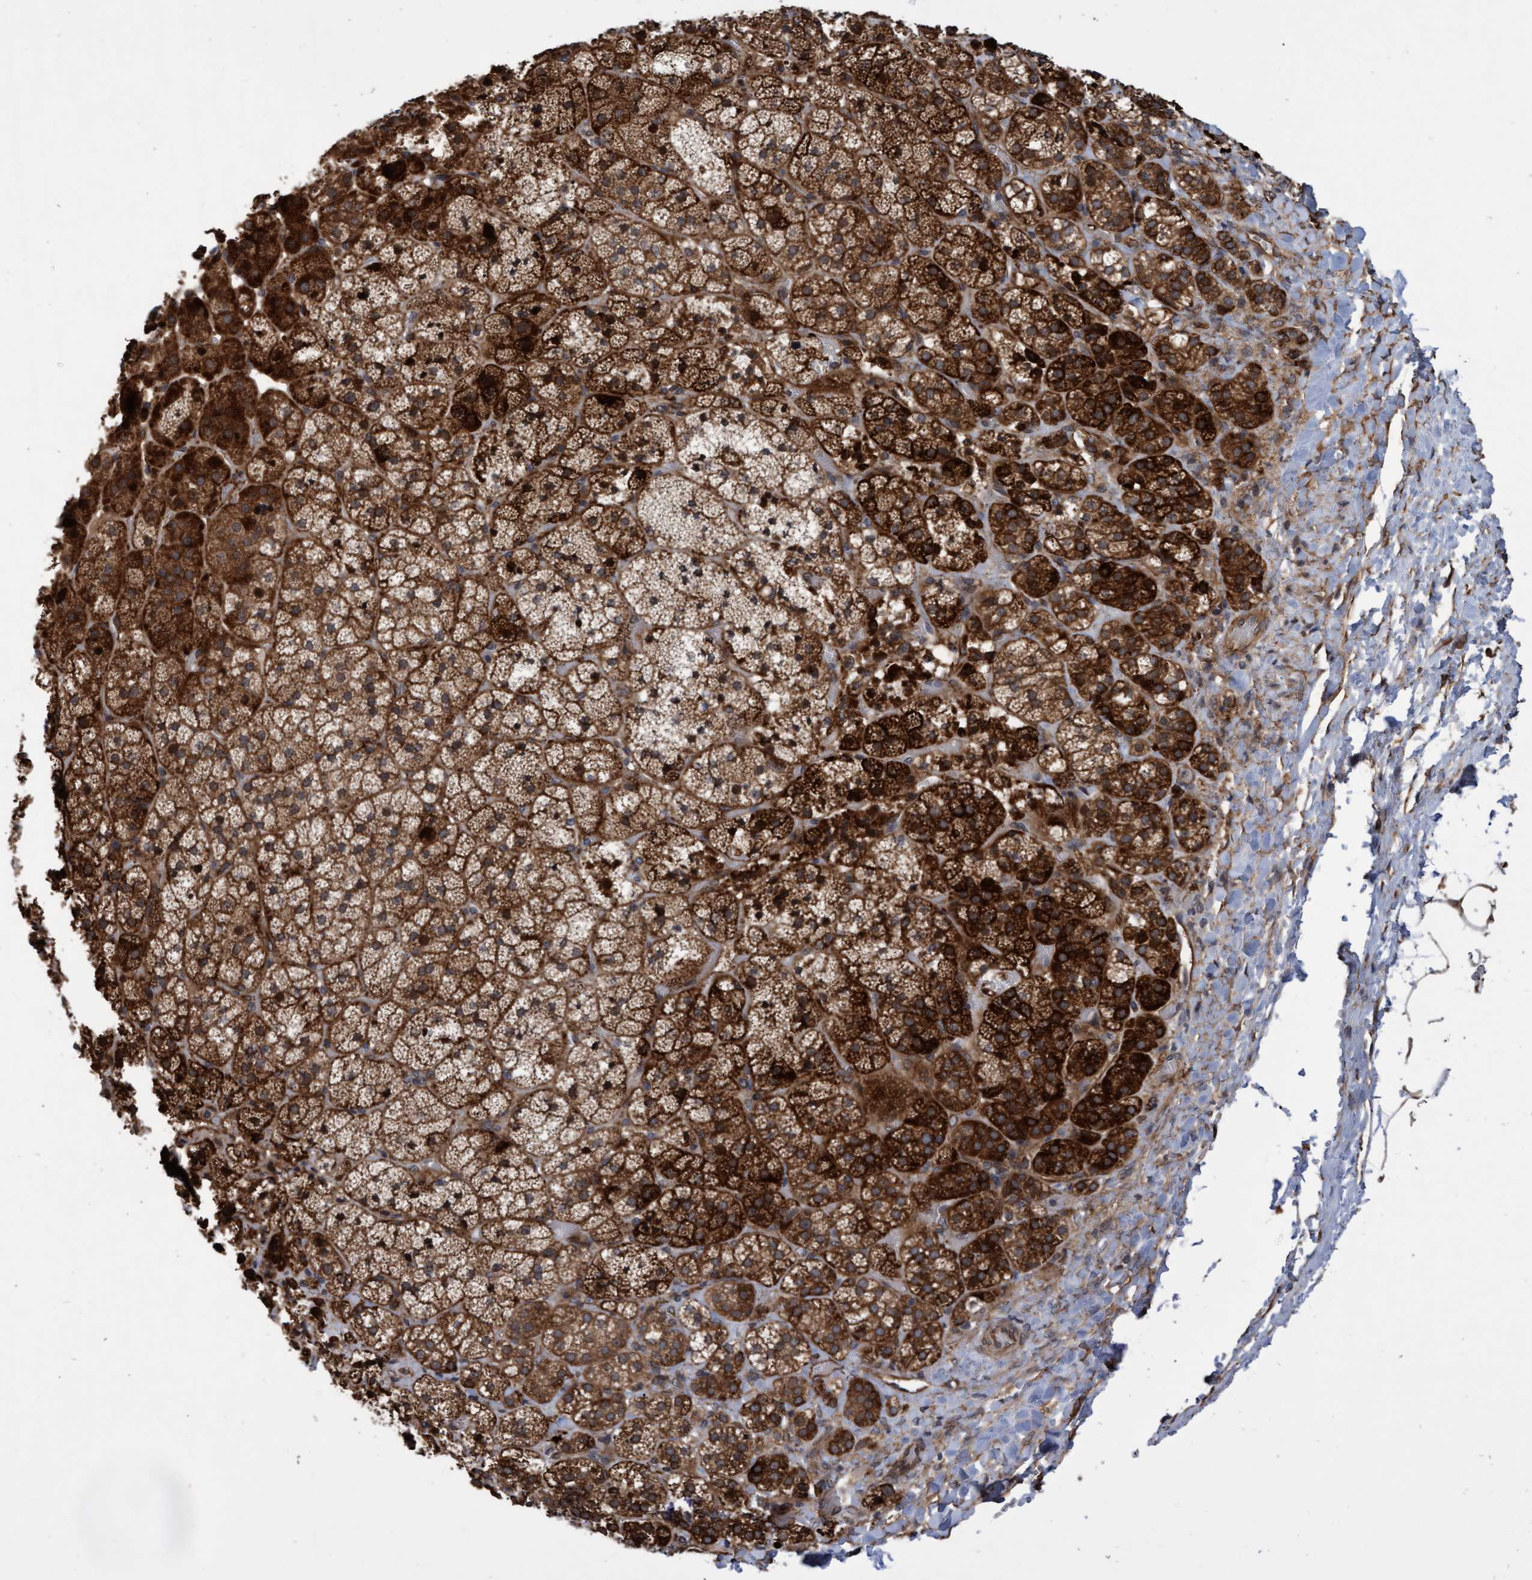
{"staining": {"intensity": "strong", "quantity": ">75%", "location": "cytoplasmic/membranous"}, "tissue": "adrenal gland", "cell_type": "Glandular cells", "image_type": "normal", "snomed": [{"axis": "morphology", "description": "Normal tissue, NOS"}, {"axis": "topography", "description": "Adrenal gland"}], "caption": "High-magnification brightfield microscopy of unremarkable adrenal gland stained with DAB (3,3'-diaminobenzidine) (brown) and counterstained with hematoxylin (blue). glandular cells exhibit strong cytoplasmic/membranous positivity is seen in approximately>75% of cells.", "gene": "TNFRSF10B", "patient": {"sex": "female", "age": 44}}